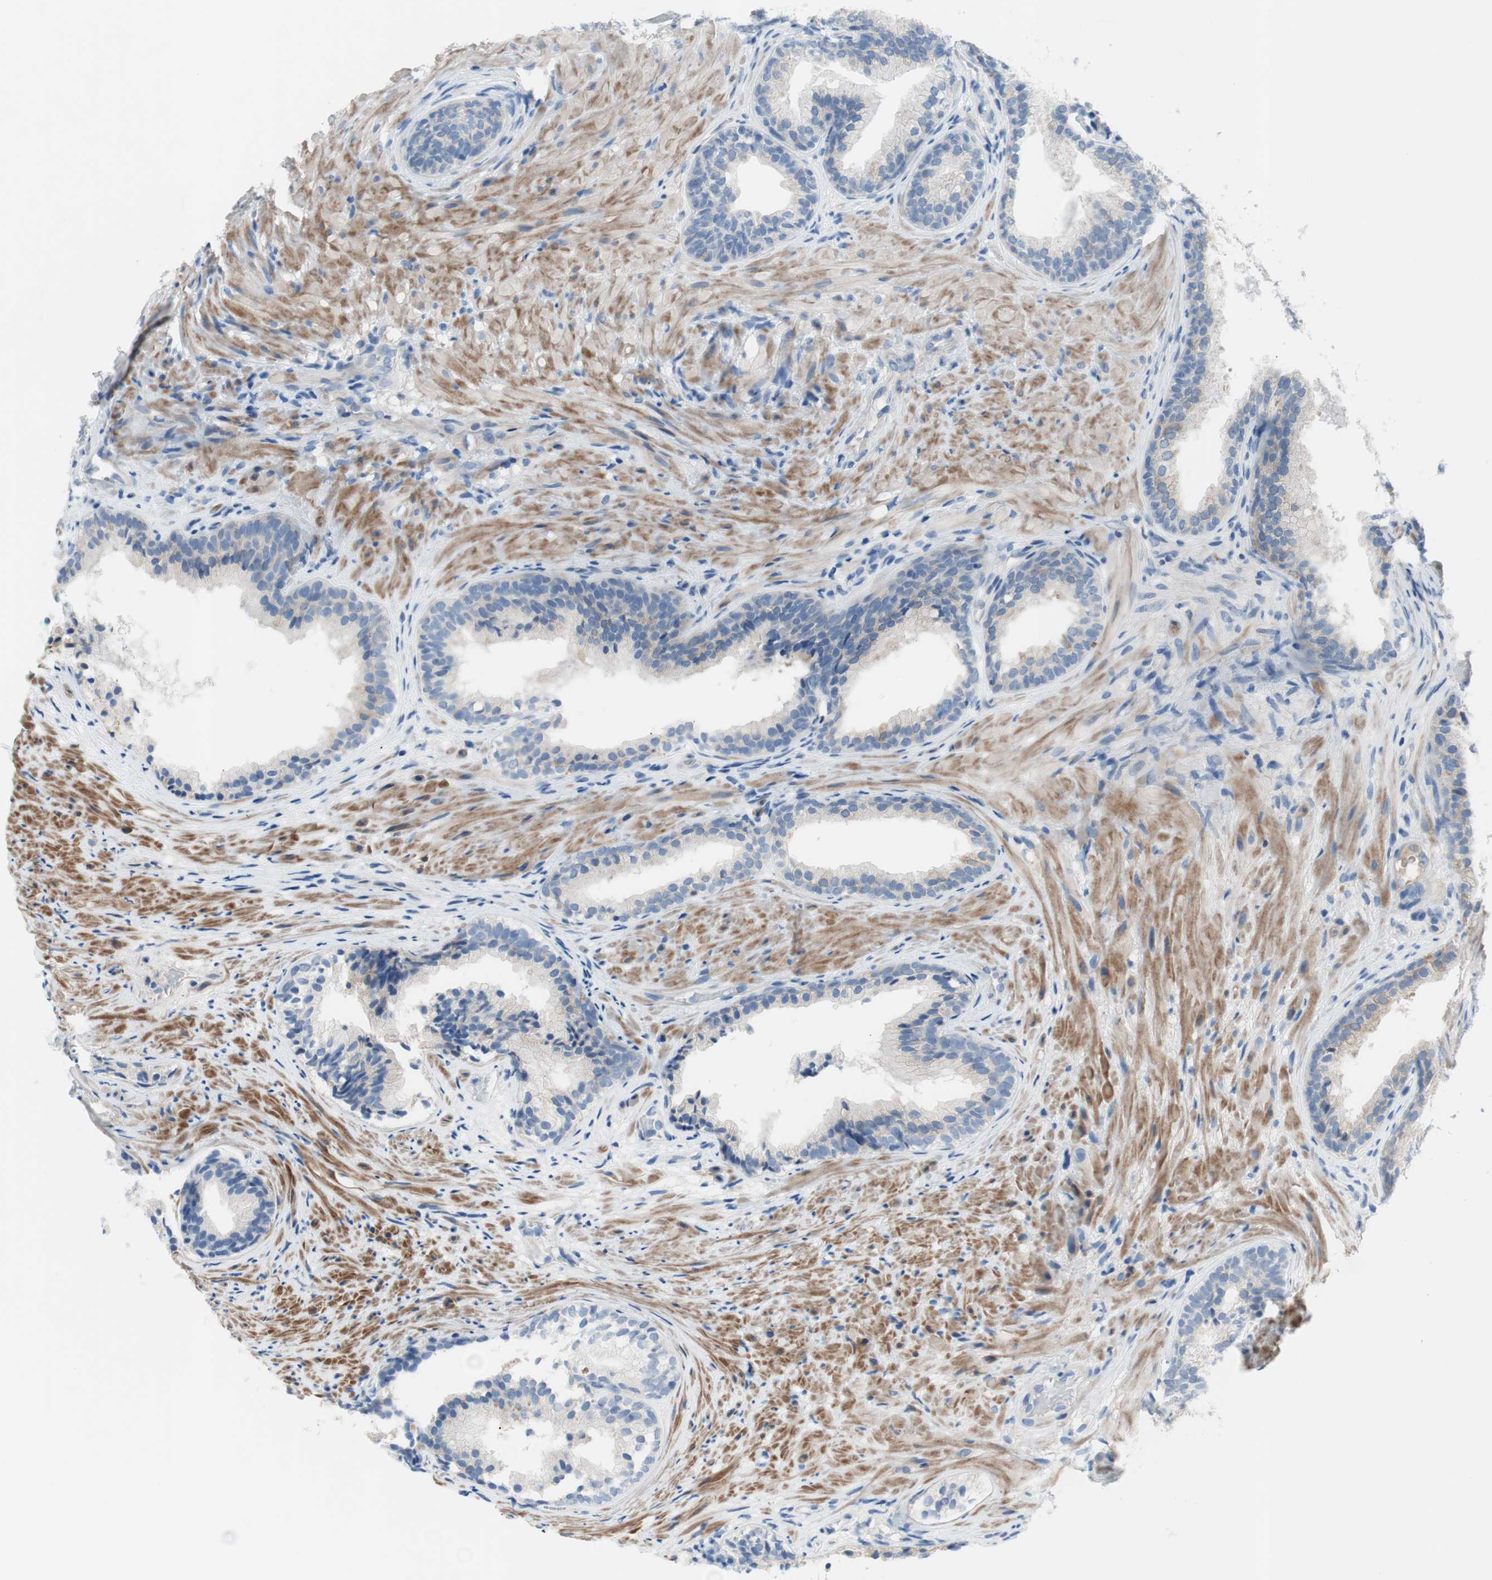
{"staining": {"intensity": "weak", "quantity": "<25%", "location": "cytoplasmic/membranous"}, "tissue": "prostate", "cell_type": "Glandular cells", "image_type": "normal", "snomed": [{"axis": "morphology", "description": "Normal tissue, NOS"}, {"axis": "topography", "description": "Prostate"}], "caption": "Photomicrograph shows no protein staining in glandular cells of unremarkable prostate. (Brightfield microscopy of DAB IHC at high magnification).", "gene": "FDFT1", "patient": {"sex": "male", "age": 76}}